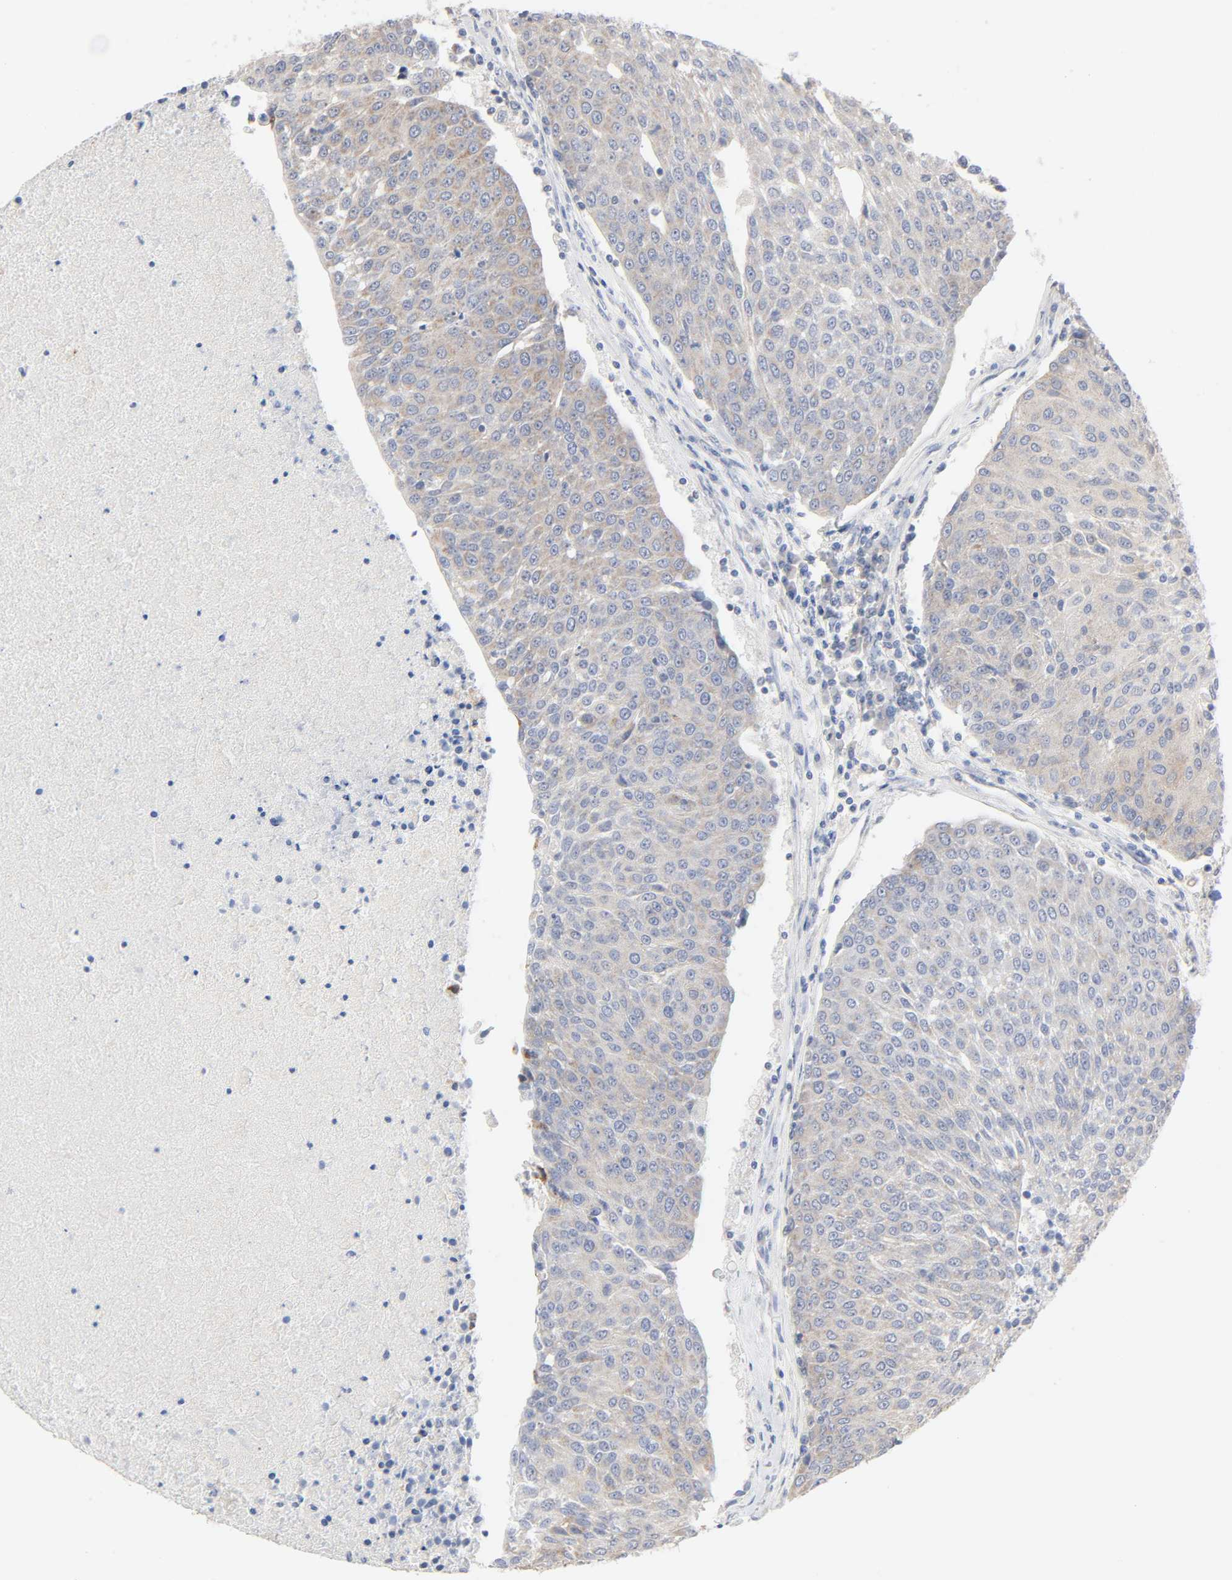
{"staining": {"intensity": "weak", "quantity": ">75%", "location": "cytoplasmic/membranous"}, "tissue": "urothelial cancer", "cell_type": "Tumor cells", "image_type": "cancer", "snomed": [{"axis": "morphology", "description": "Urothelial carcinoma, High grade"}, {"axis": "topography", "description": "Urinary bladder"}], "caption": "IHC micrograph of human high-grade urothelial carcinoma stained for a protein (brown), which demonstrates low levels of weak cytoplasmic/membranous expression in about >75% of tumor cells.", "gene": "SYT16", "patient": {"sex": "female", "age": 85}}